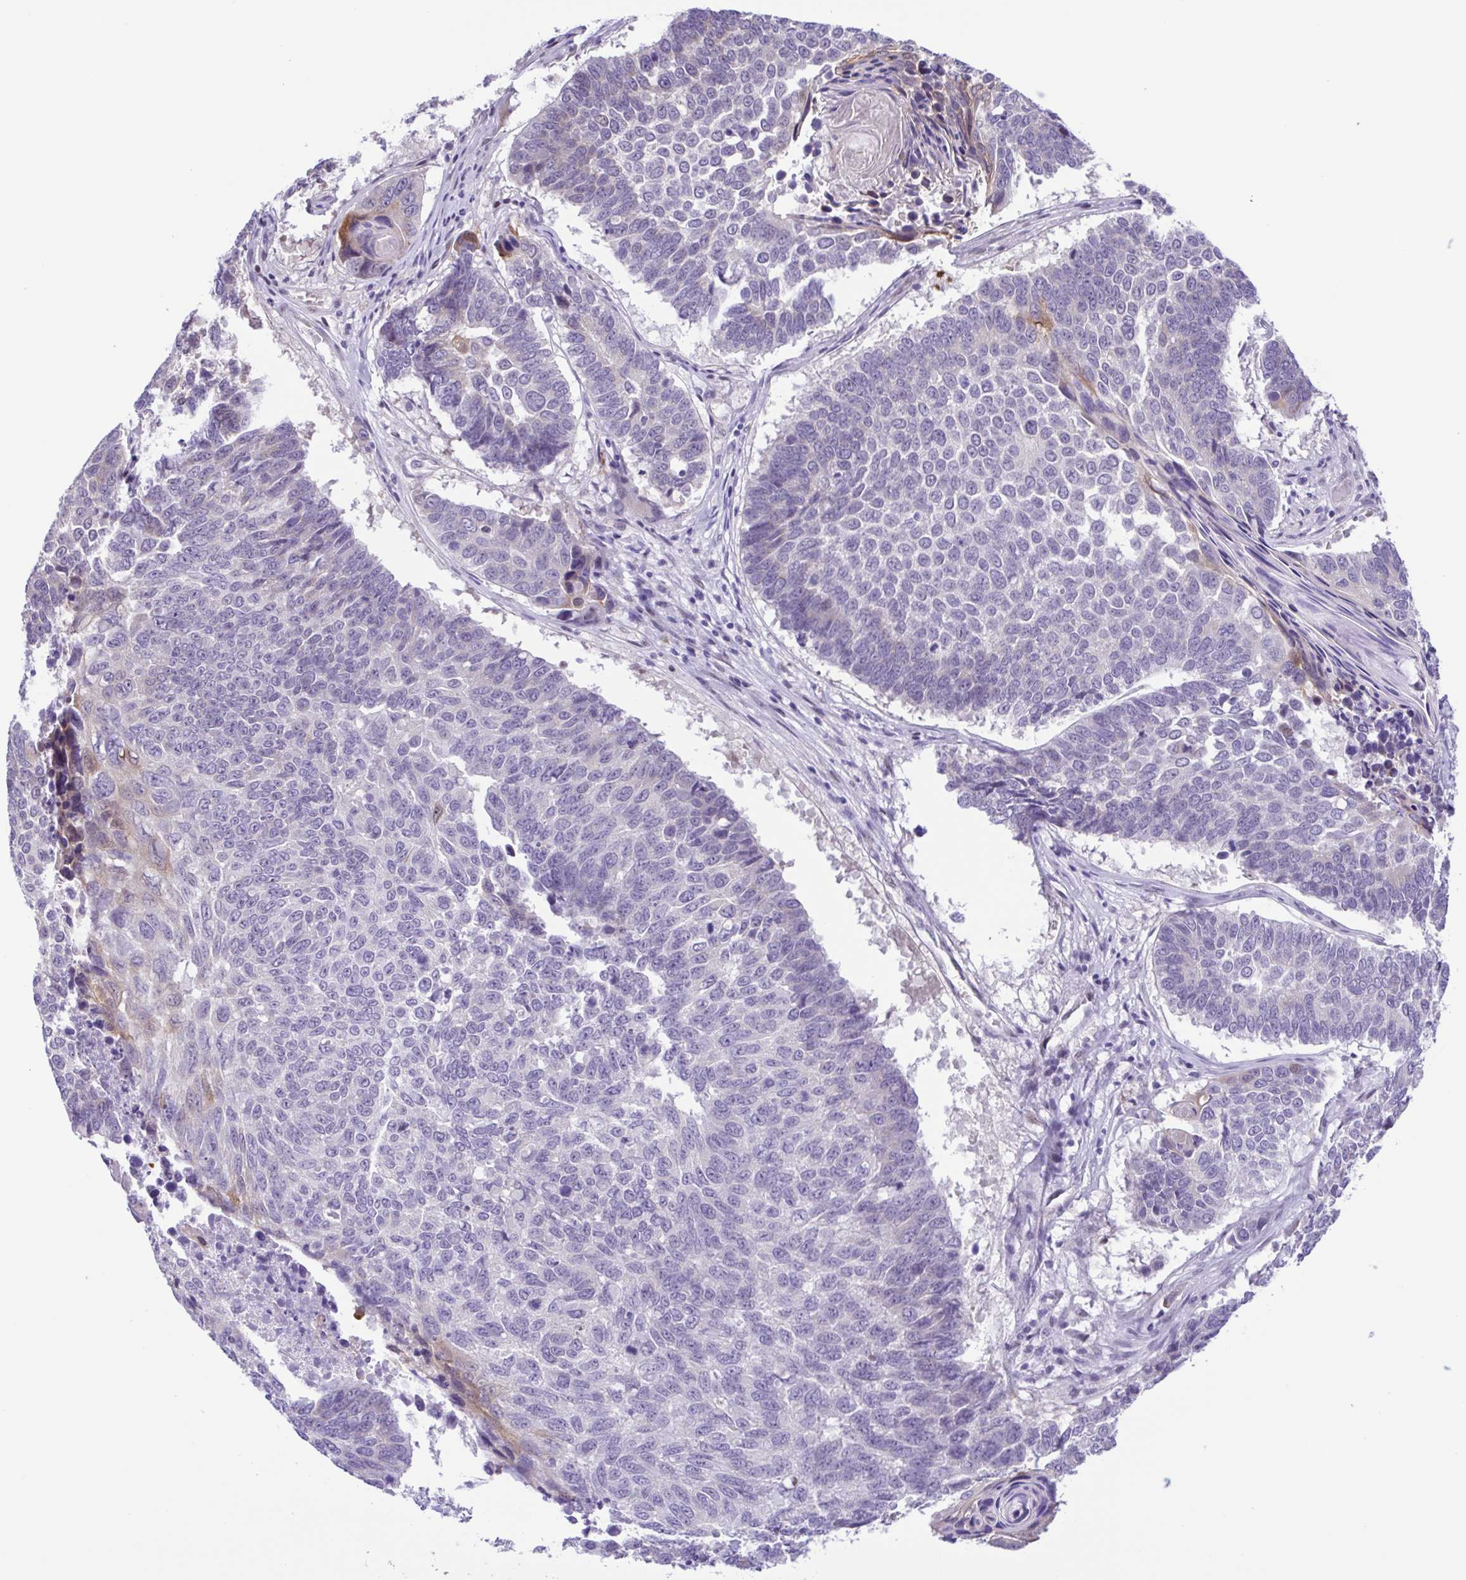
{"staining": {"intensity": "negative", "quantity": "none", "location": "none"}, "tissue": "lung cancer", "cell_type": "Tumor cells", "image_type": "cancer", "snomed": [{"axis": "morphology", "description": "Squamous cell carcinoma, NOS"}, {"axis": "topography", "description": "Lung"}], "caption": "Tumor cells show no significant expression in lung cancer. Nuclei are stained in blue.", "gene": "TGM3", "patient": {"sex": "male", "age": 73}}